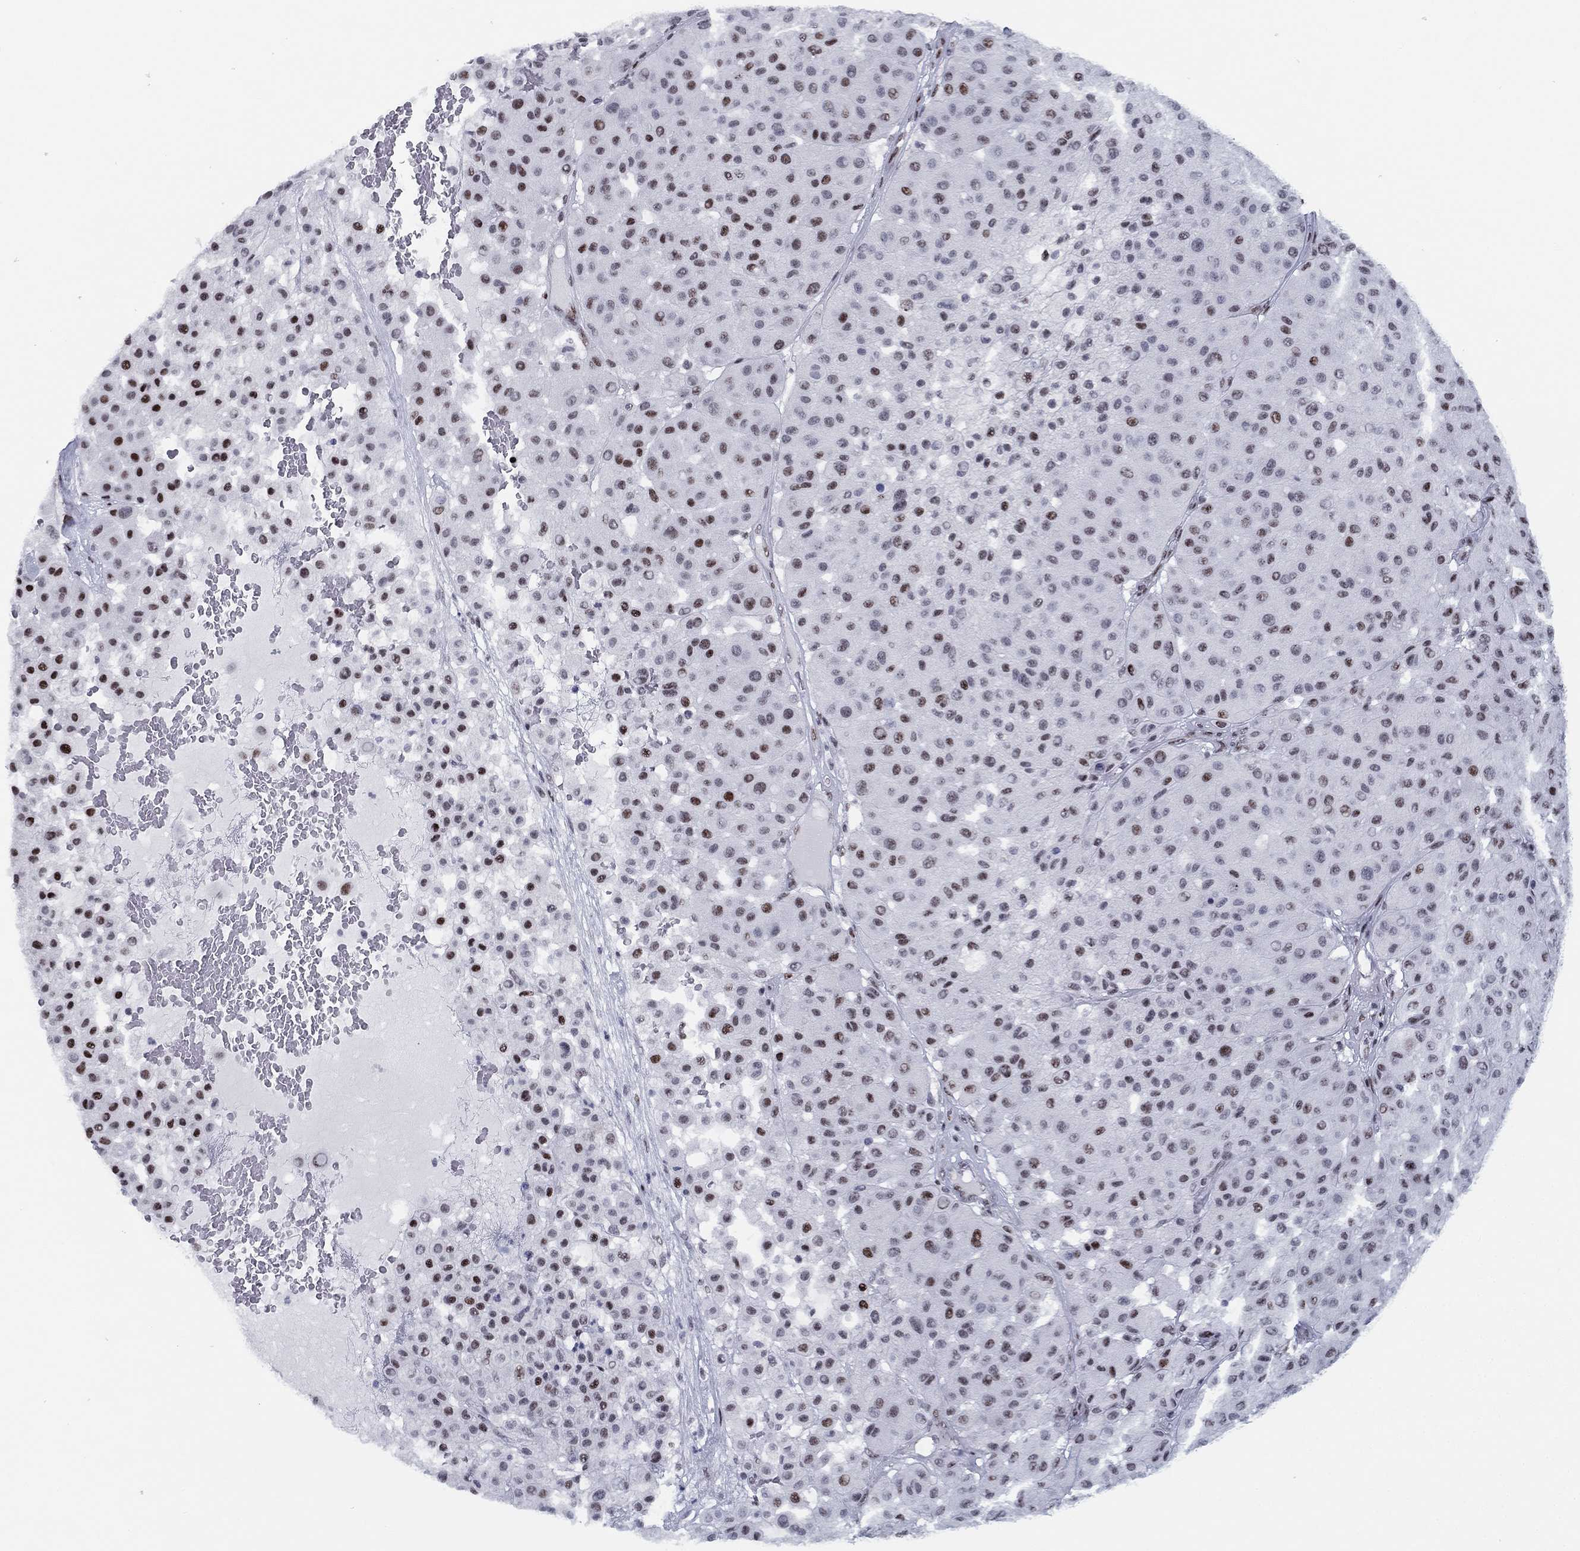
{"staining": {"intensity": "strong", "quantity": "25%-75%", "location": "nuclear"}, "tissue": "melanoma", "cell_type": "Tumor cells", "image_type": "cancer", "snomed": [{"axis": "morphology", "description": "Malignant melanoma, Metastatic site"}, {"axis": "topography", "description": "Smooth muscle"}], "caption": "Malignant melanoma (metastatic site) stained for a protein exhibits strong nuclear positivity in tumor cells.", "gene": "CYB561D2", "patient": {"sex": "male", "age": 41}}